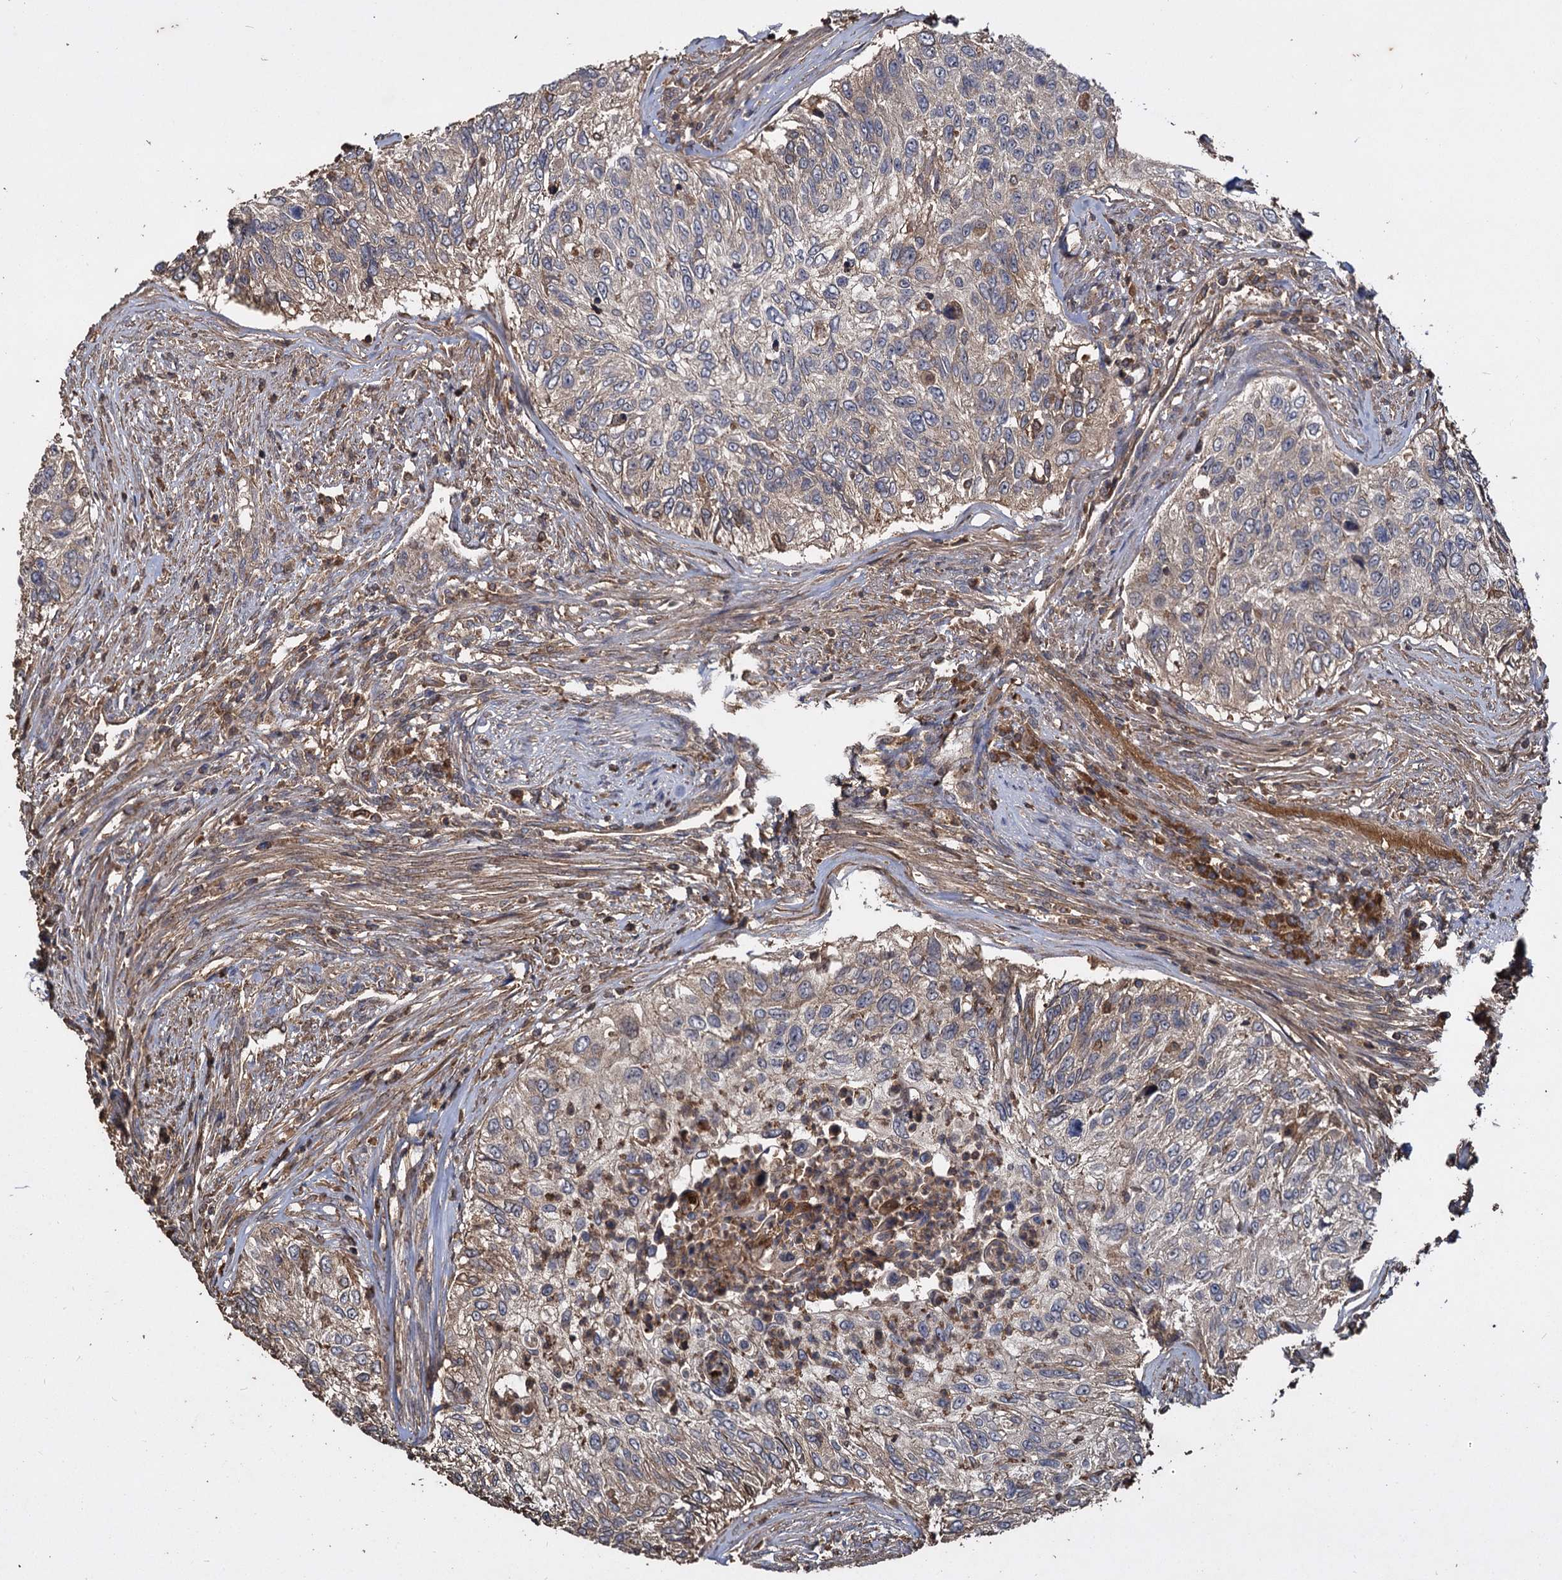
{"staining": {"intensity": "weak", "quantity": "25%-75%", "location": "cytoplasmic/membranous"}, "tissue": "urothelial cancer", "cell_type": "Tumor cells", "image_type": "cancer", "snomed": [{"axis": "morphology", "description": "Urothelial carcinoma, High grade"}, {"axis": "topography", "description": "Urinary bladder"}], "caption": "Immunohistochemistry of urothelial cancer displays low levels of weak cytoplasmic/membranous expression in approximately 25%-75% of tumor cells.", "gene": "GCLC", "patient": {"sex": "female", "age": 60}}